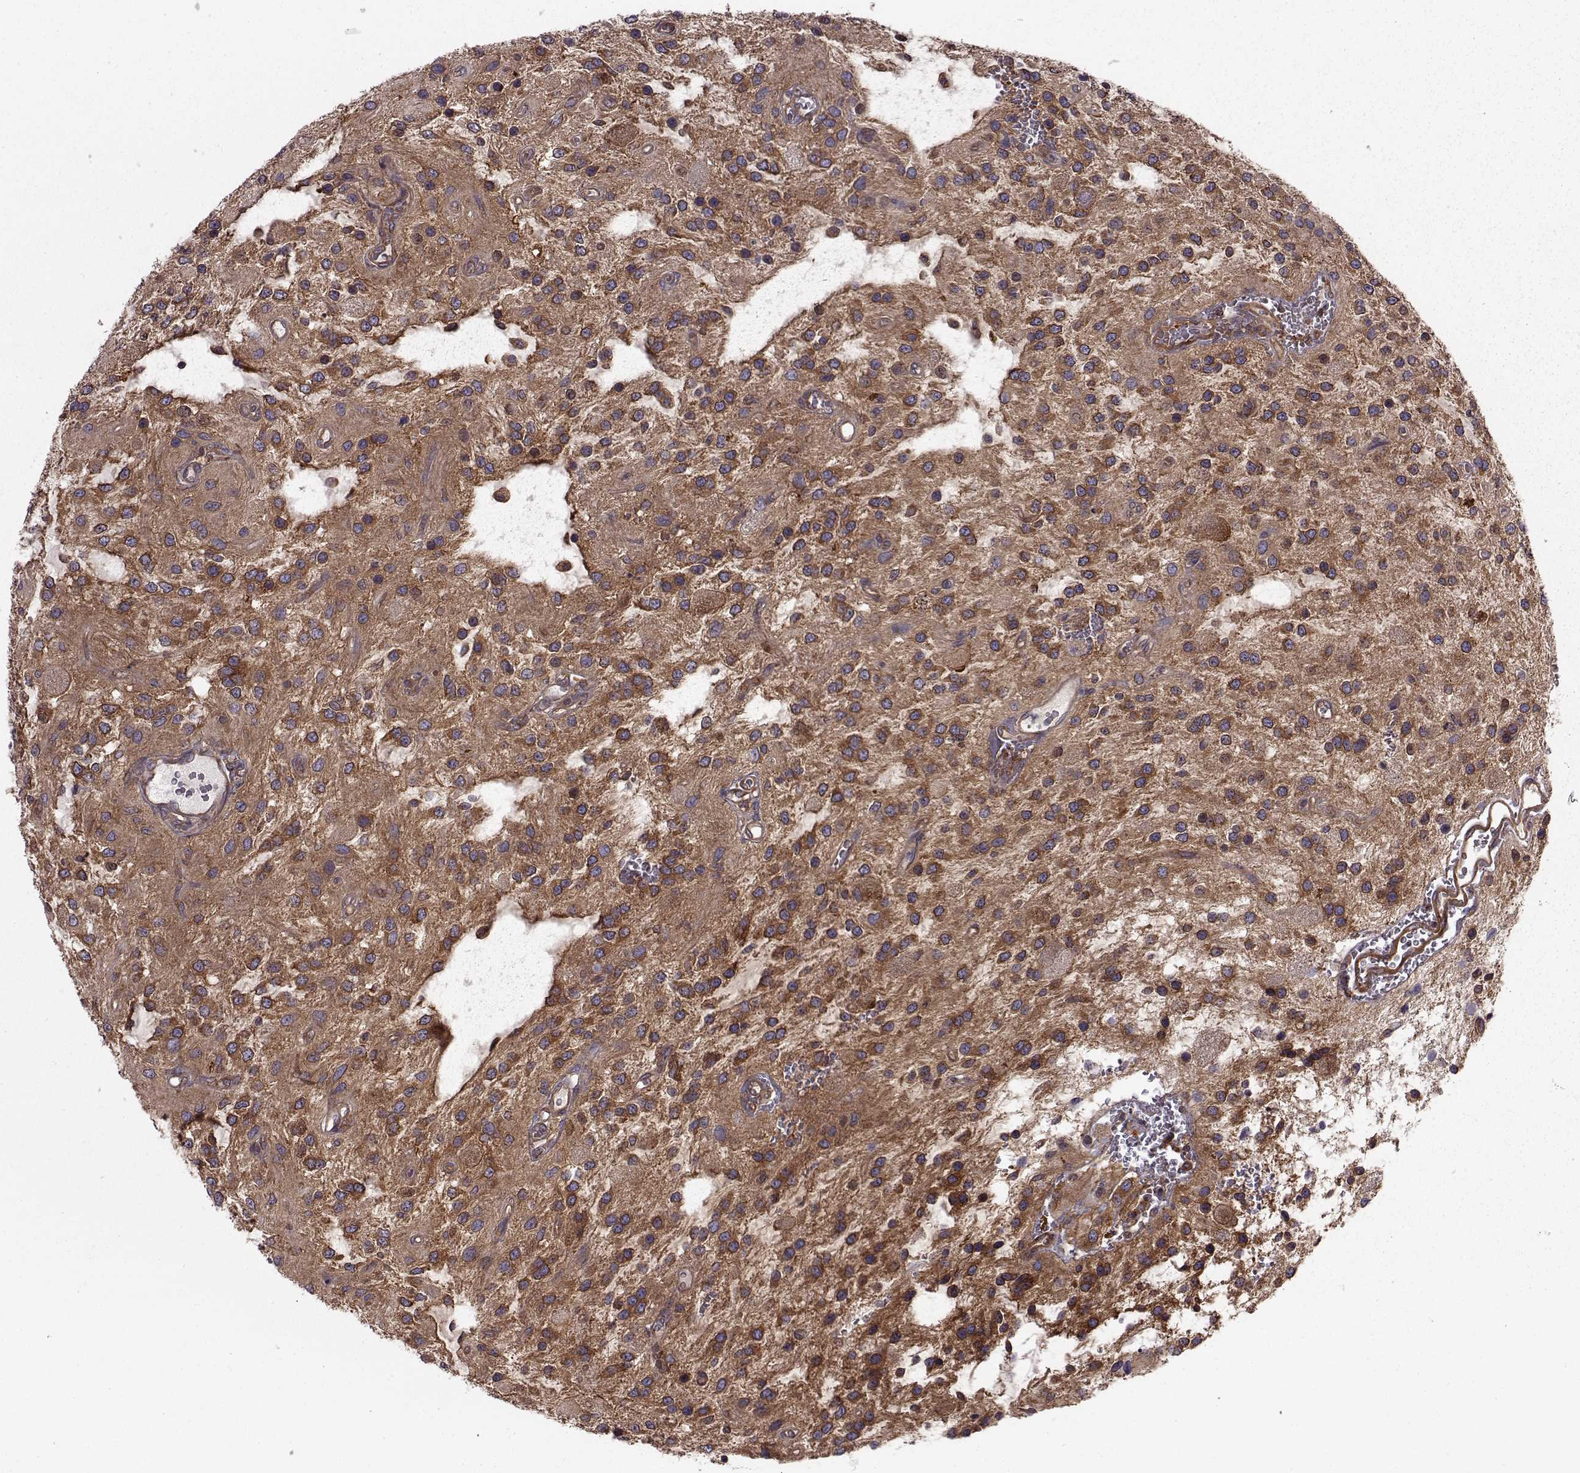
{"staining": {"intensity": "negative", "quantity": "none", "location": "none"}, "tissue": "glioma", "cell_type": "Tumor cells", "image_type": "cancer", "snomed": [{"axis": "morphology", "description": "Glioma, malignant, Low grade"}, {"axis": "topography", "description": "Cerebellum"}], "caption": "IHC image of neoplastic tissue: human malignant glioma (low-grade) stained with DAB (3,3'-diaminobenzidine) shows no significant protein positivity in tumor cells. (DAB (3,3'-diaminobenzidine) immunohistochemistry with hematoxylin counter stain).", "gene": "RABGAP1", "patient": {"sex": "female", "age": 14}}